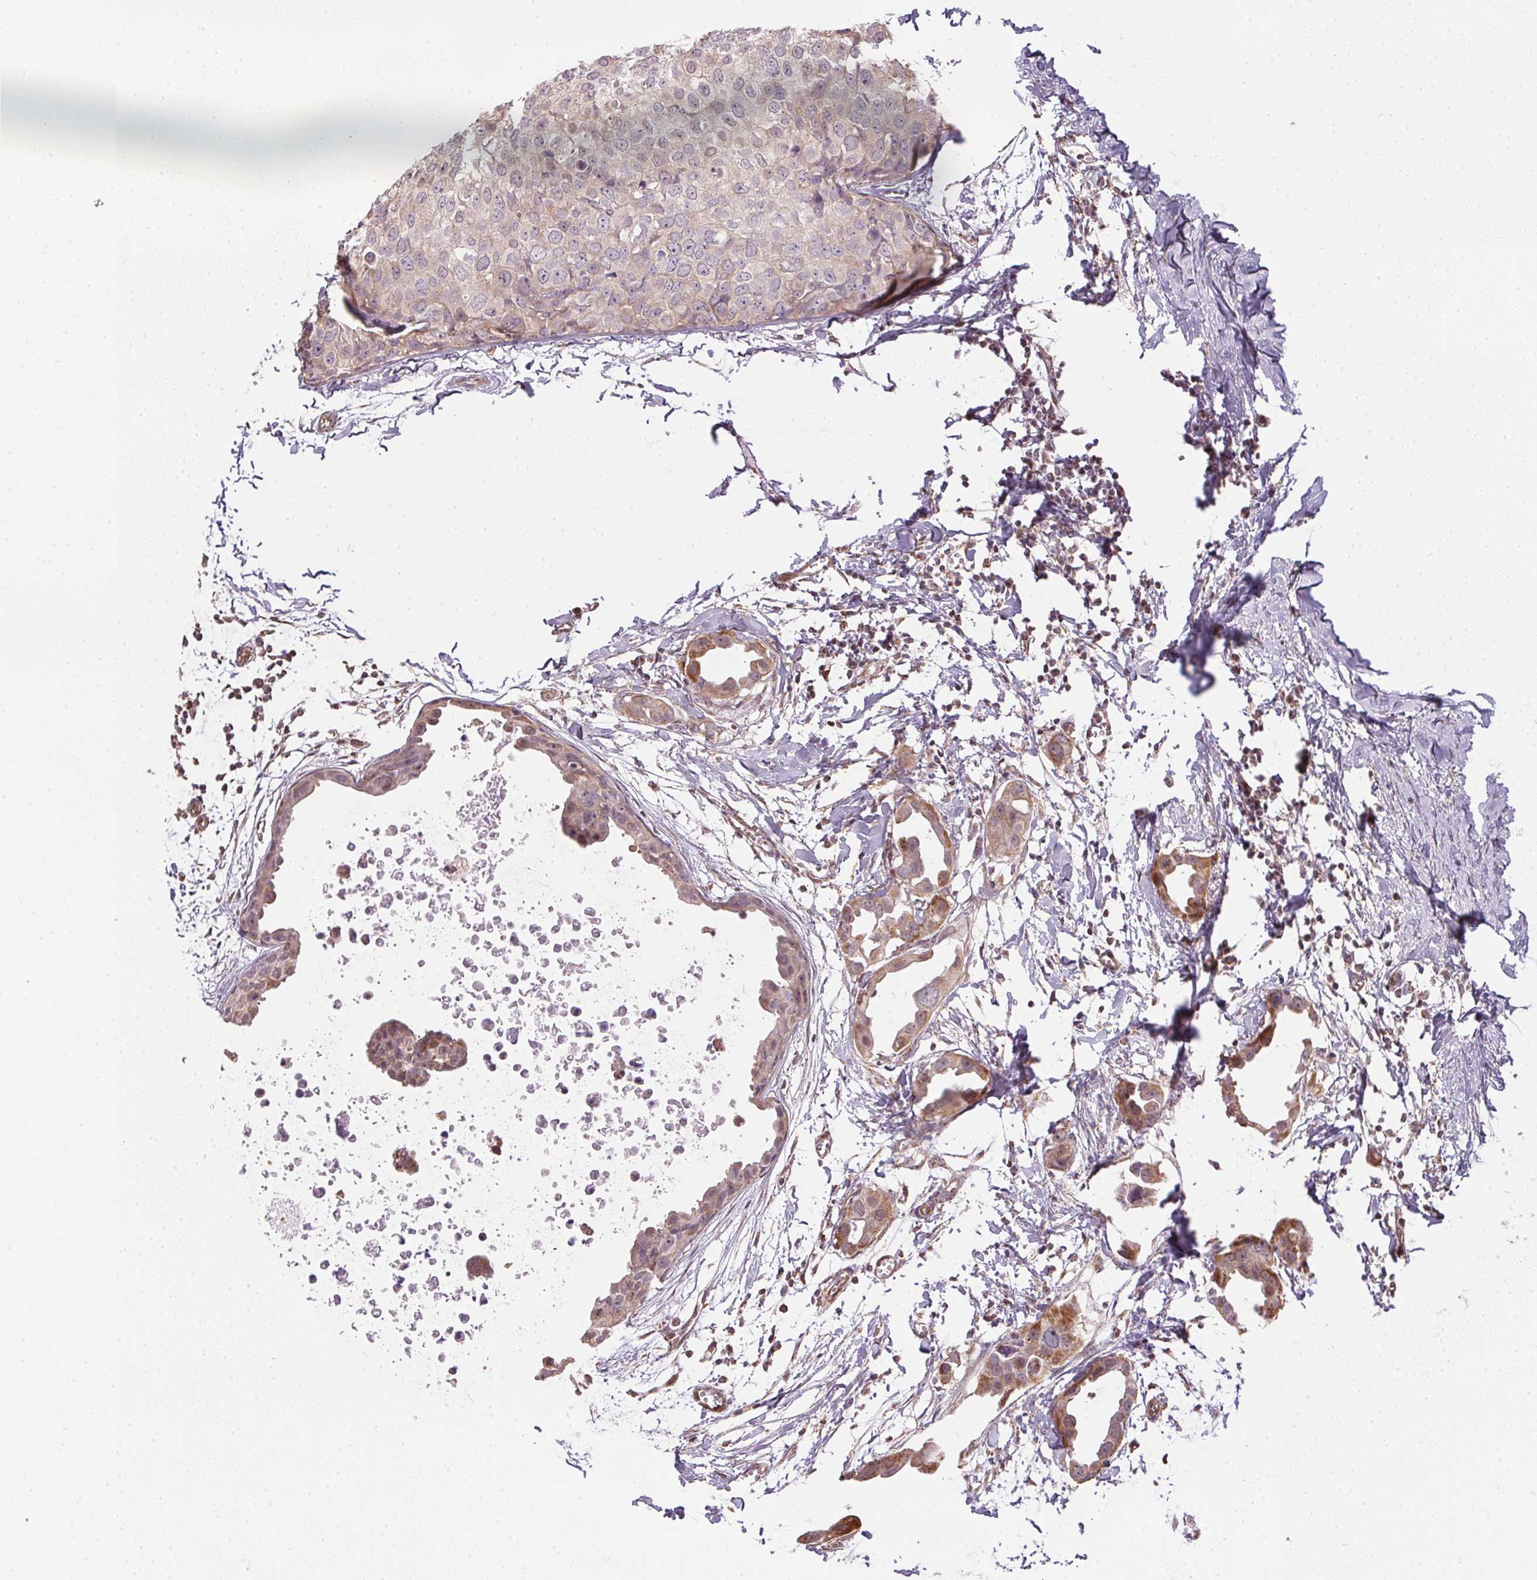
{"staining": {"intensity": "weak", "quantity": "25%-75%", "location": "cytoplasmic/membranous"}, "tissue": "breast cancer", "cell_type": "Tumor cells", "image_type": "cancer", "snomed": [{"axis": "morphology", "description": "Duct carcinoma"}, {"axis": "topography", "description": "Breast"}], "caption": "Weak cytoplasmic/membranous protein staining is seen in about 25%-75% of tumor cells in breast cancer.", "gene": "SC5D", "patient": {"sex": "female", "age": 38}}